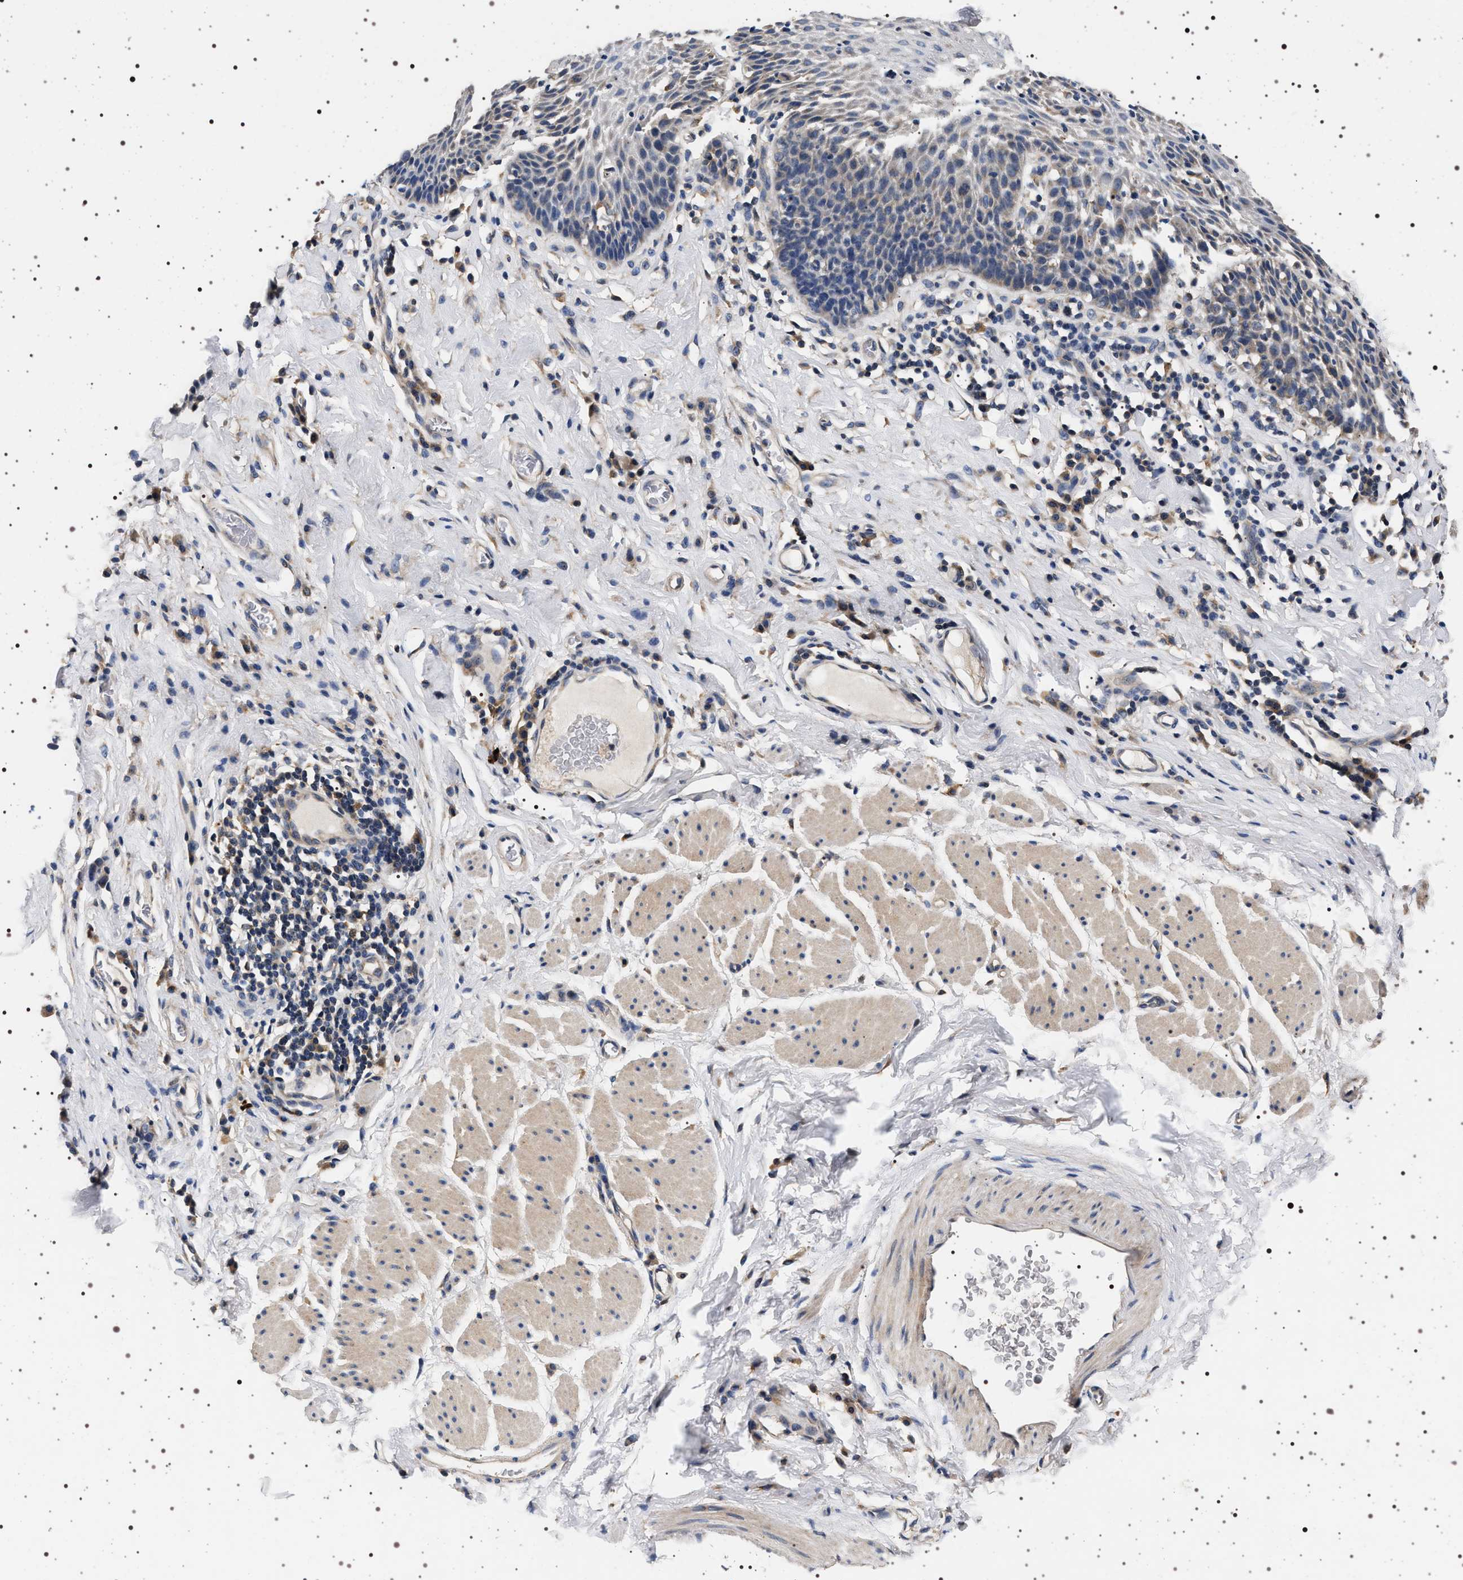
{"staining": {"intensity": "negative", "quantity": "none", "location": "none"}, "tissue": "esophagus", "cell_type": "Squamous epithelial cells", "image_type": "normal", "snomed": [{"axis": "morphology", "description": "Normal tissue, NOS"}, {"axis": "topography", "description": "Esophagus"}], "caption": "A high-resolution photomicrograph shows immunohistochemistry (IHC) staining of unremarkable esophagus, which demonstrates no significant positivity in squamous epithelial cells.", "gene": "DCBLD2", "patient": {"sex": "female", "age": 61}}